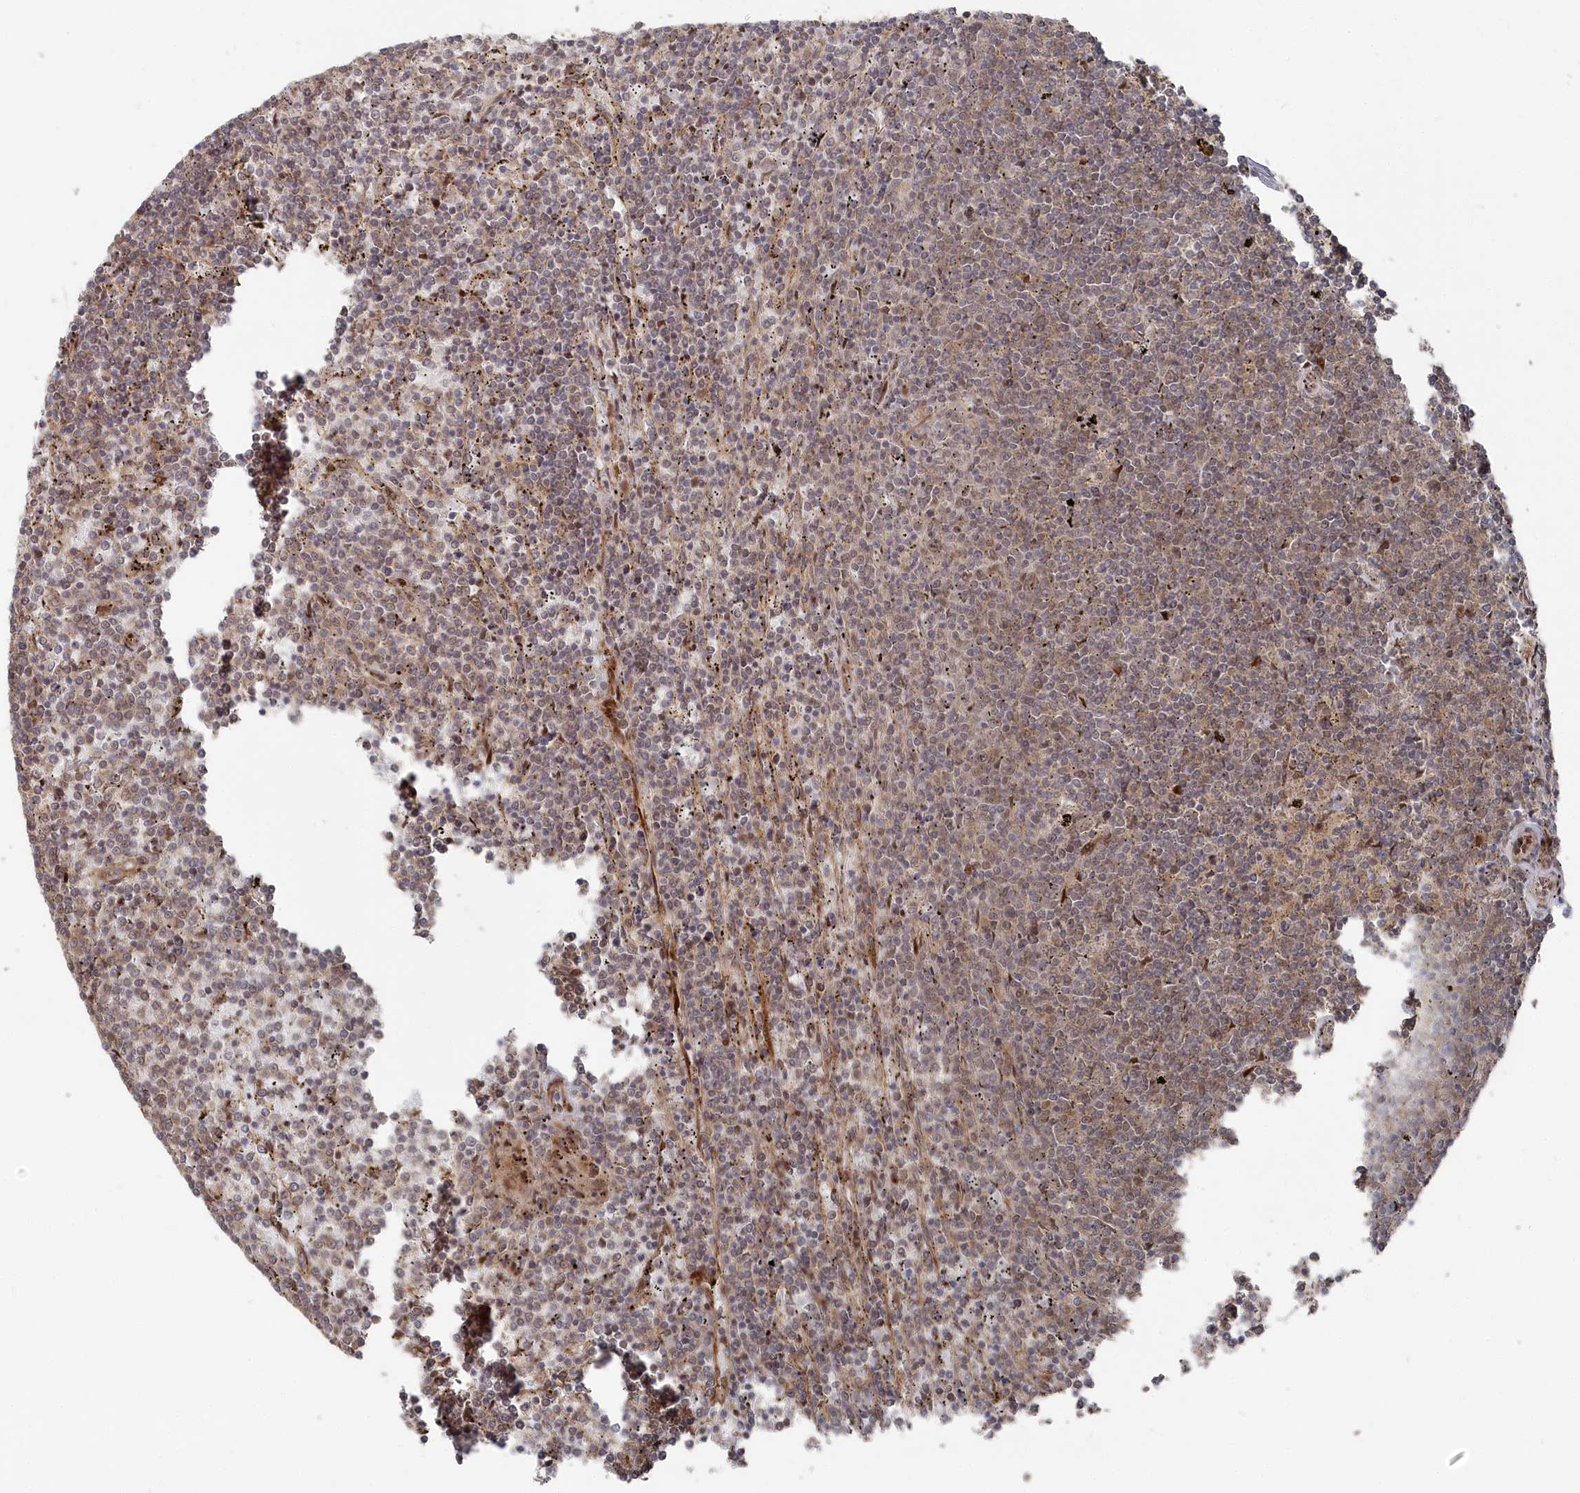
{"staining": {"intensity": "weak", "quantity": "25%-75%", "location": "cytoplasmic/membranous,nuclear"}, "tissue": "lymphoma", "cell_type": "Tumor cells", "image_type": "cancer", "snomed": [{"axis": "morphology", "description": "Malignant lymphoma, non-Hodgkin's type, Low grade"}, {"axis": "topography", "description": "Spleen"}], "caption": "DAB immunohistochemical staining of human malignant lymphoma, non-Hodgkin's type (low-grade) reveals weak cytoplasmic/membranous and nuclear protein expression in approximately 25%-75% of tumor cells.", "gene": "POLR3A", "patient": {"sex": "female", "age": 50}}